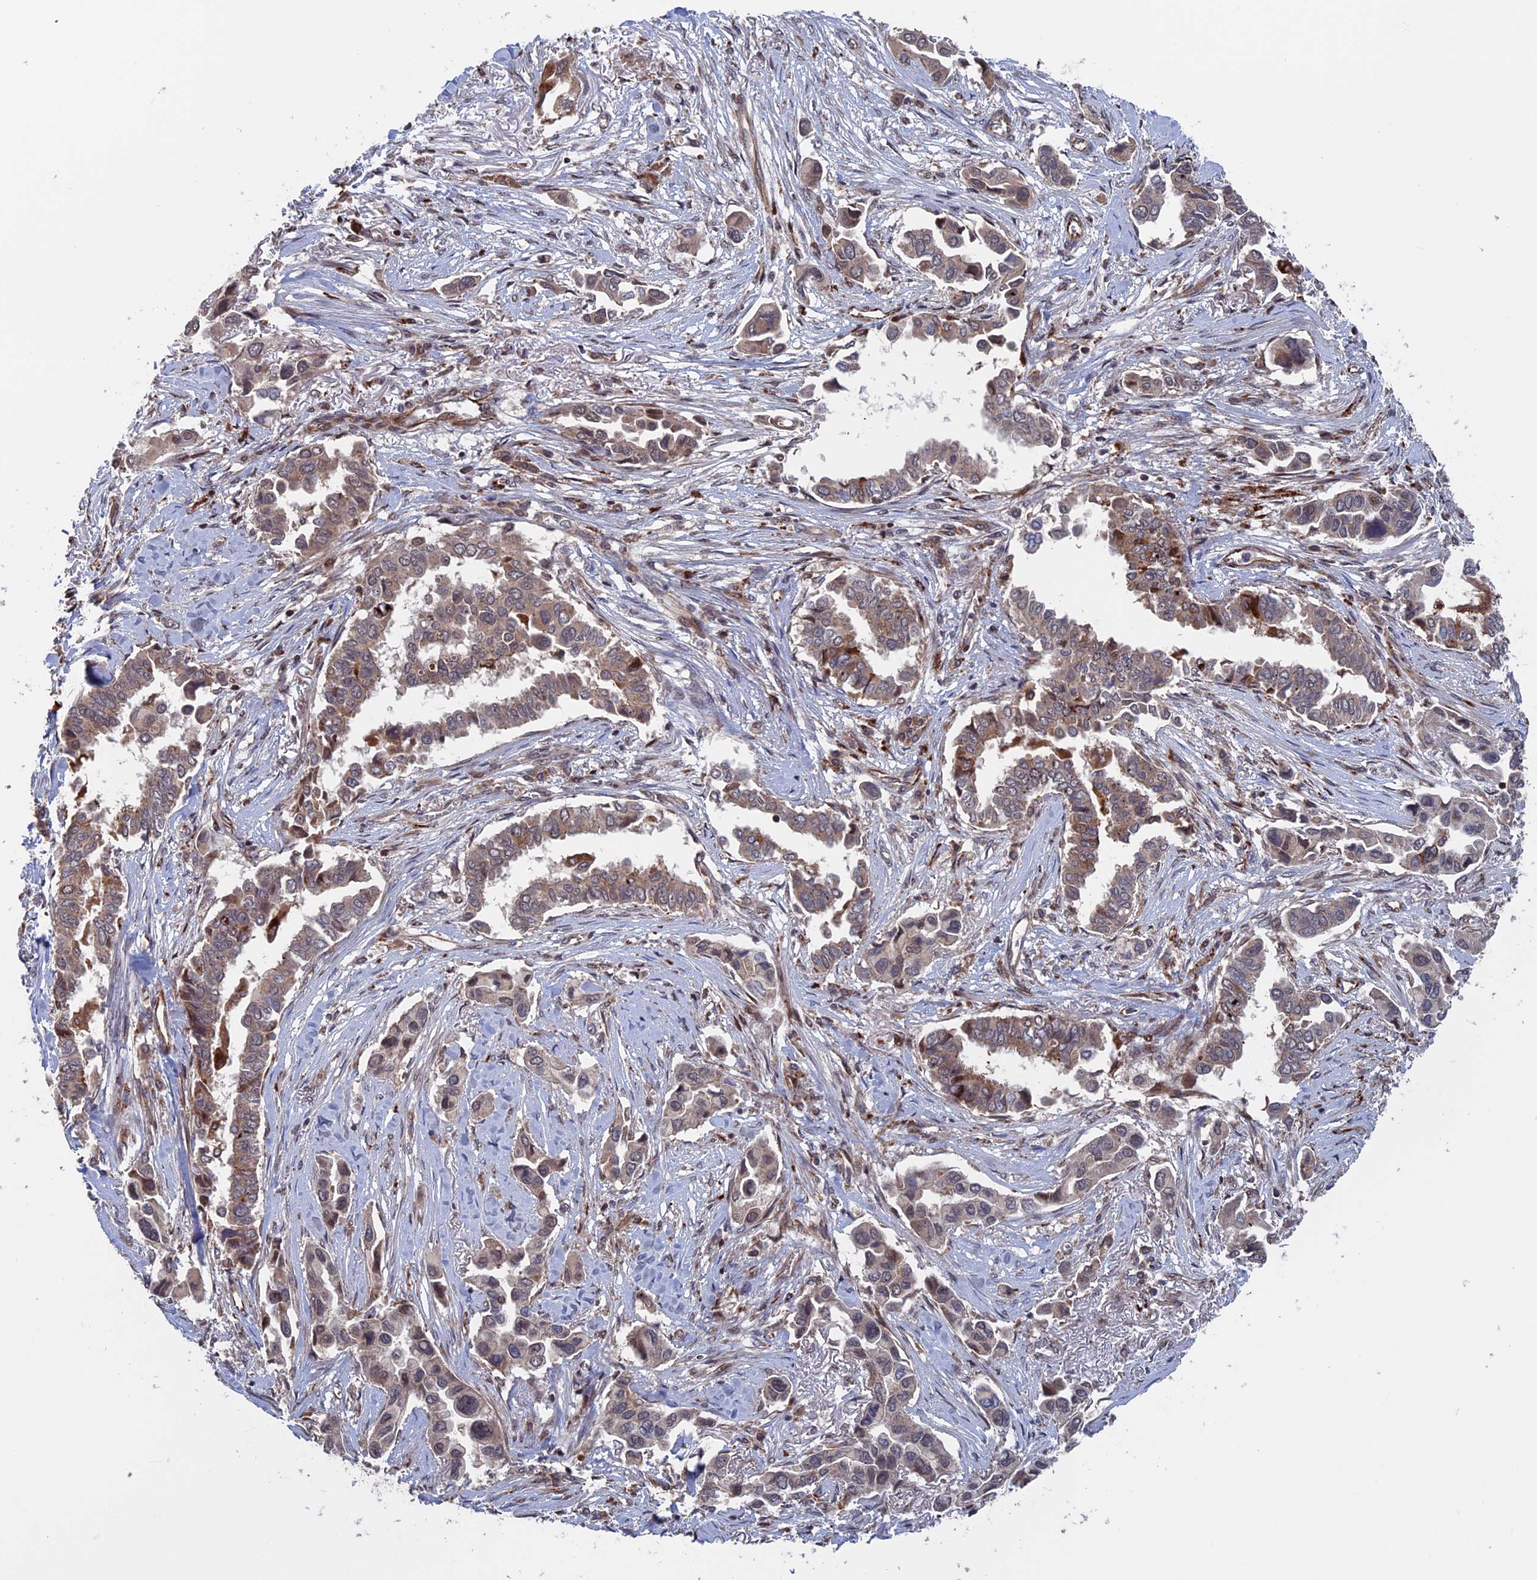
{"staining": {"intensity": "moderate", "quantity": ">75%", "location": "cytoplasmic/membranous"}, "tissue": "lung cancer", "cell_type": "Tumor cells", "image_type": "cancer", "snomed": [{"axis": "morphology", "description": "Adenocarcinoma, NOS"}, {"axis": "topography", "description": "Lung"}], "caption": "Tumor cells exhibit moderate cytoplasmic/membranous expression in approximately >75% of cells in lung adenocarcinoma.", "gene": "PLA2G15", "patient": {"sex": "female", "age": 76}}